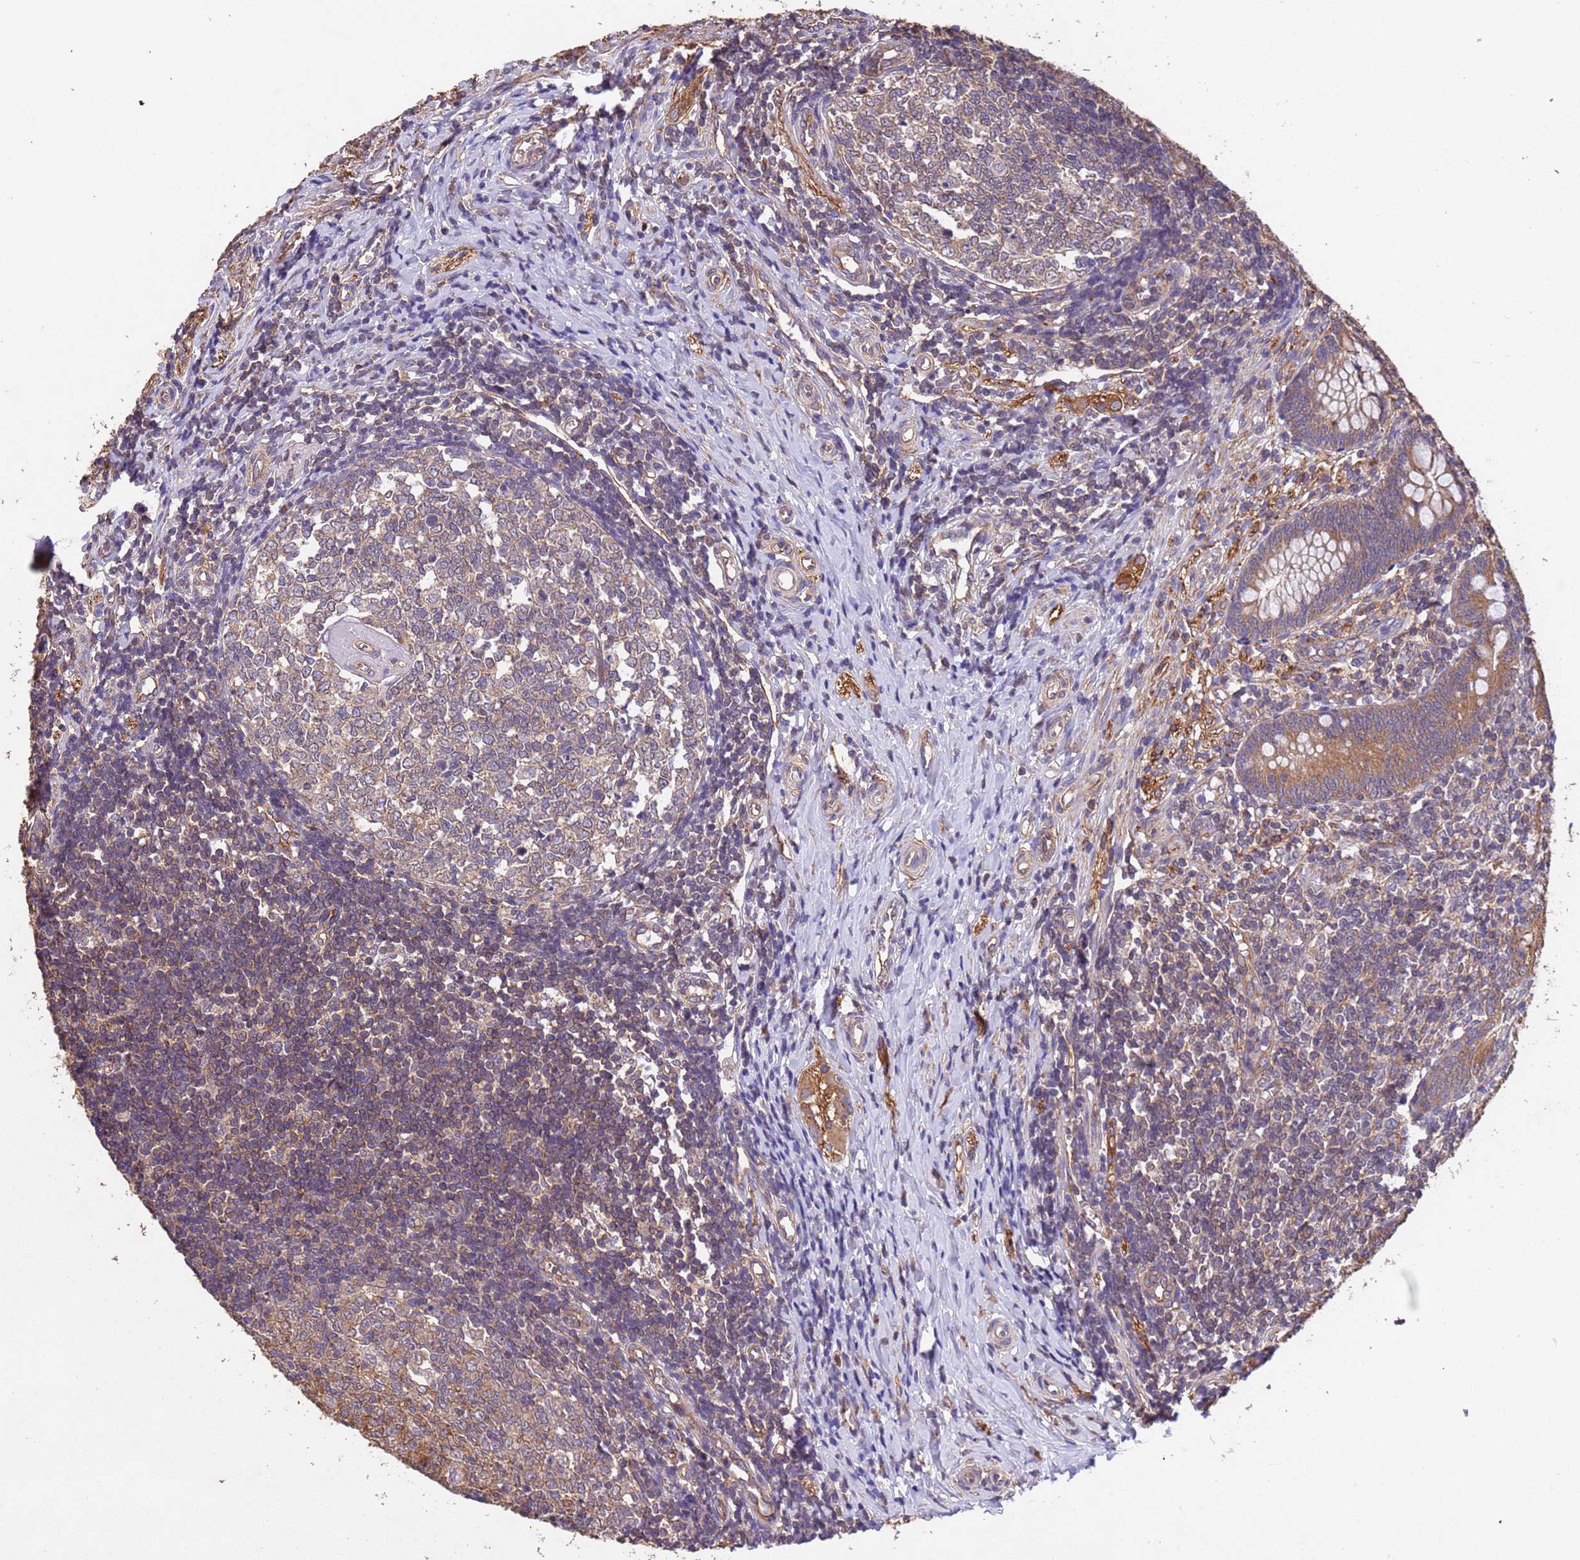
{"staining": {"intensity": "moderate", "quantity": ">75%", "location": "cytoplasmic/membranous"}, "tissue": "appendix", "cell_type": "Glandular cells", "image_type": "normal", "snomed": [{"axis": "morphology", "description": "Normal tissue, NOS"}, {"axis": "topography", "description": "Appendix"}], "caption": "Immunohistochemical staining of normal human appendix reveals moderate cytoplasmic/membranous protein staining in about >75% of glandular cells.", "gene": "MTX3", "patient": {"sex": "male", "age": 14}}